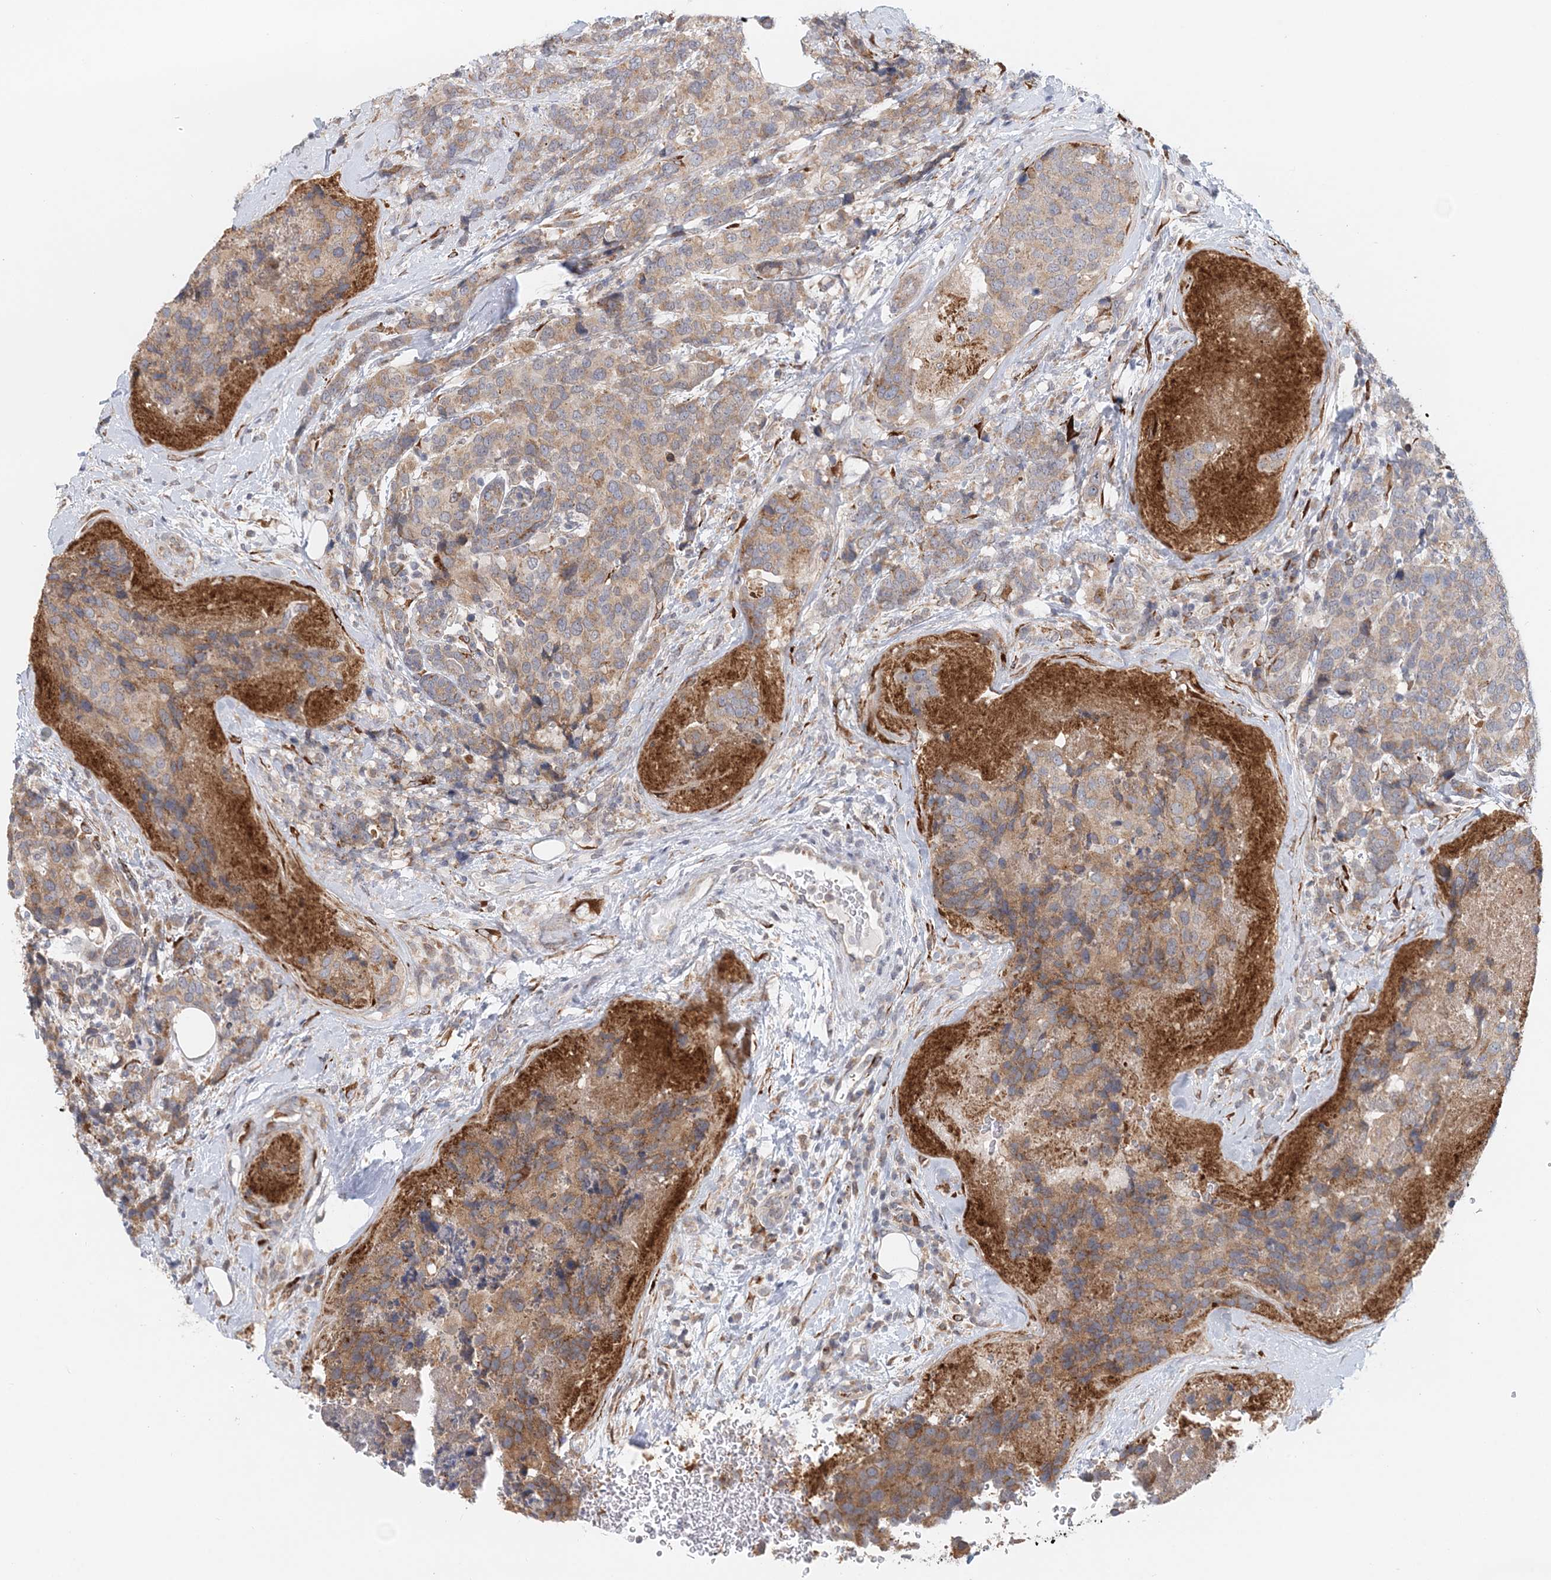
{"staining": {"intensity": "weak", "quantity": ">75%", "location": "cytoplasmic/membranous"}, "tissue": "breast cancer", "cell_type": "Tumor cells", "image_type": "cancer", "snomed": [{"axis": "morphology", "description": "Lobular carcinoma"}, {"axis": "topography", "description": "Breast"}], "caption": "This is an image of IHC staining of breast cancer, which shows weak staining in the cytoplasmic/membranous of tumor cells.", "gene": "PCYOX1L", "patient": {"sex": "female", "age": 59}}